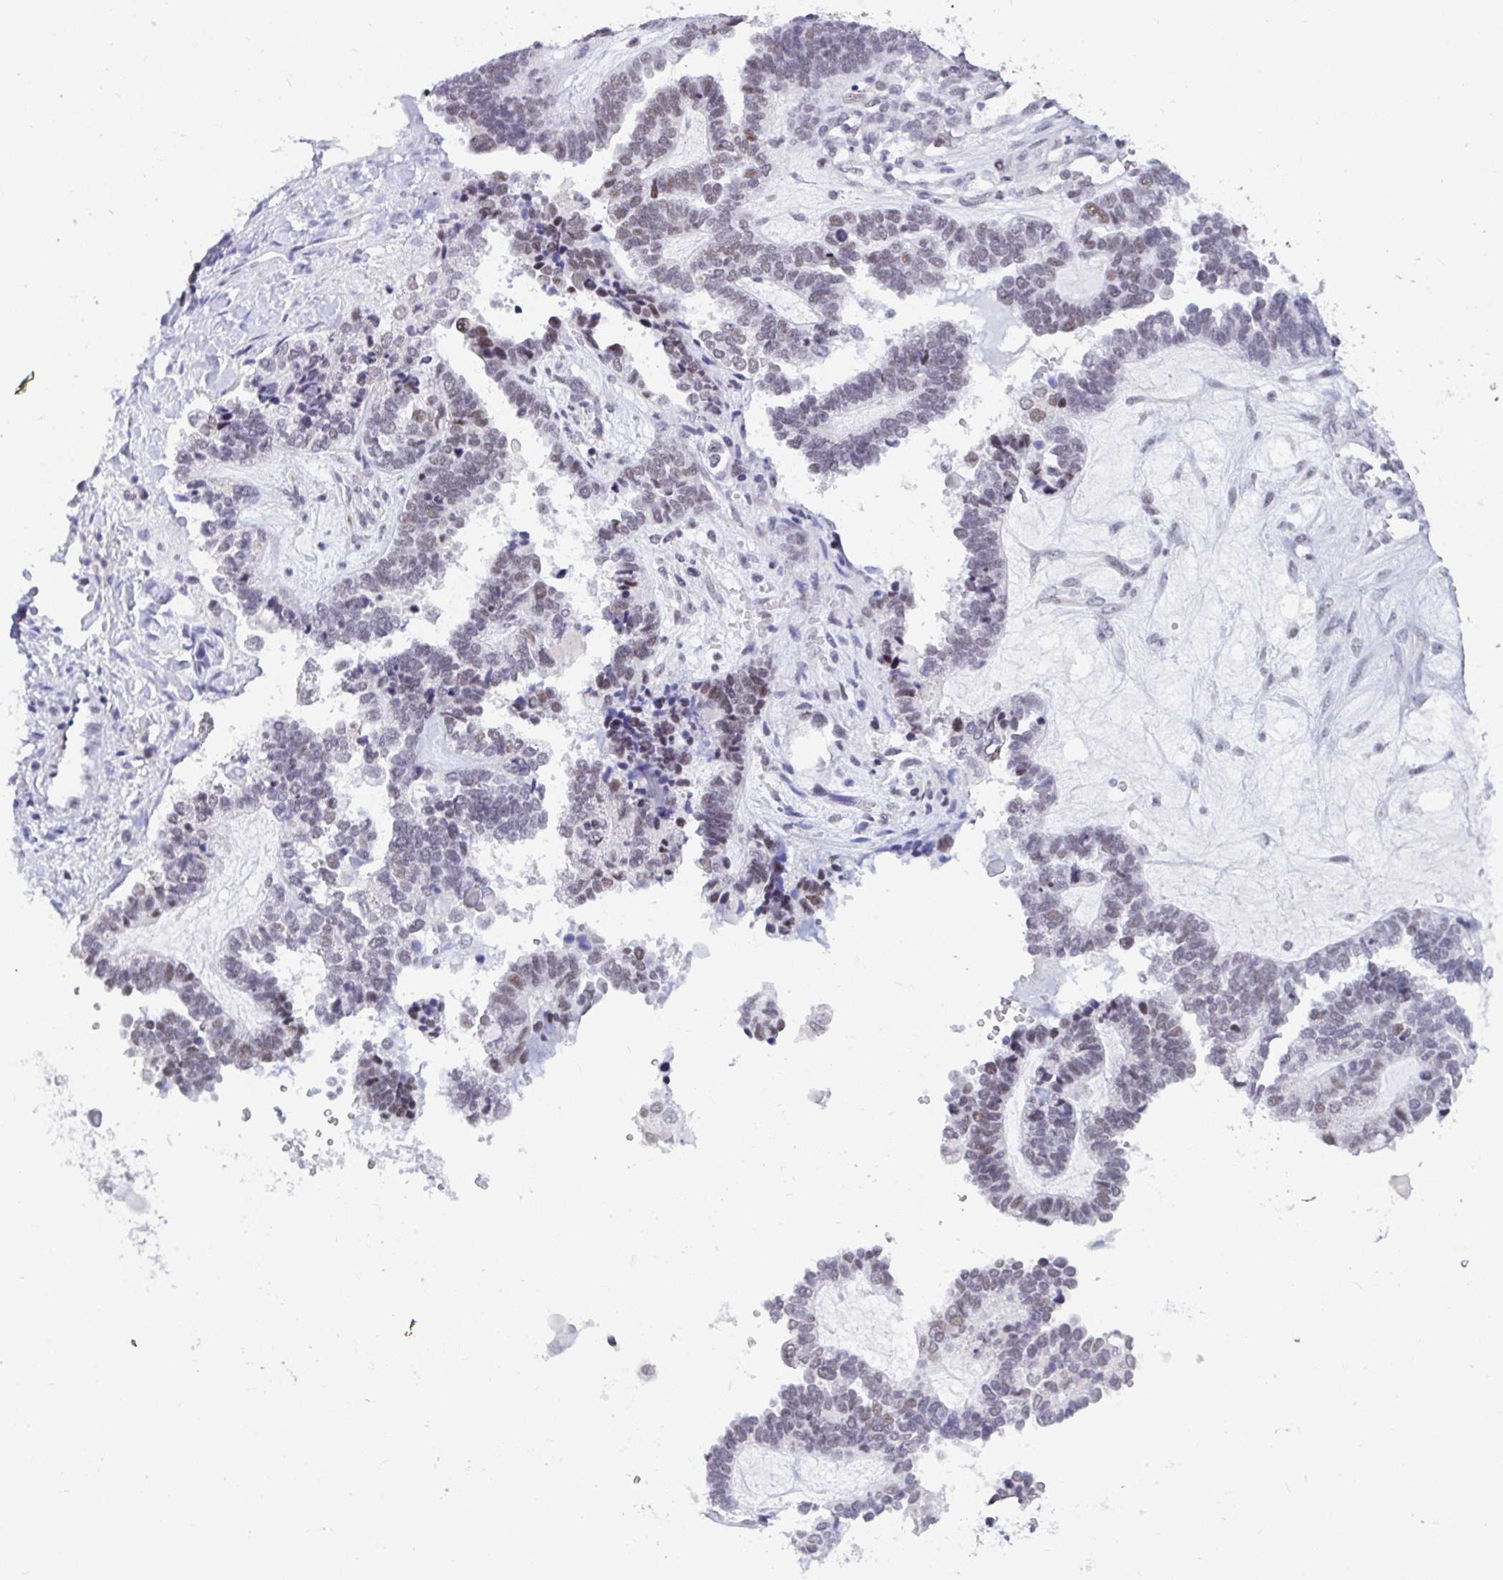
{"staining": {"intensity": "weak", "quantity": "25%-75%", "location": "nuclear"}, "tissue": "ovarian cancer", "cell_type": "Tumor cells", "image_type": "cancer", "snomed": [{"axis": "morphology", "description": "Cystadenocarcinoma, serous, NOS"}, {"axis": "topography", "description": "Ovary"}], "caption": "DAB immunohistochemical staining of human ovarian serous cystadenocarcinoma shows weak nuclear protein expression in approximately 25%-75% of tumor cells.", "gene": "WDR72", "patient": {"sex": "female", "age": 51}}